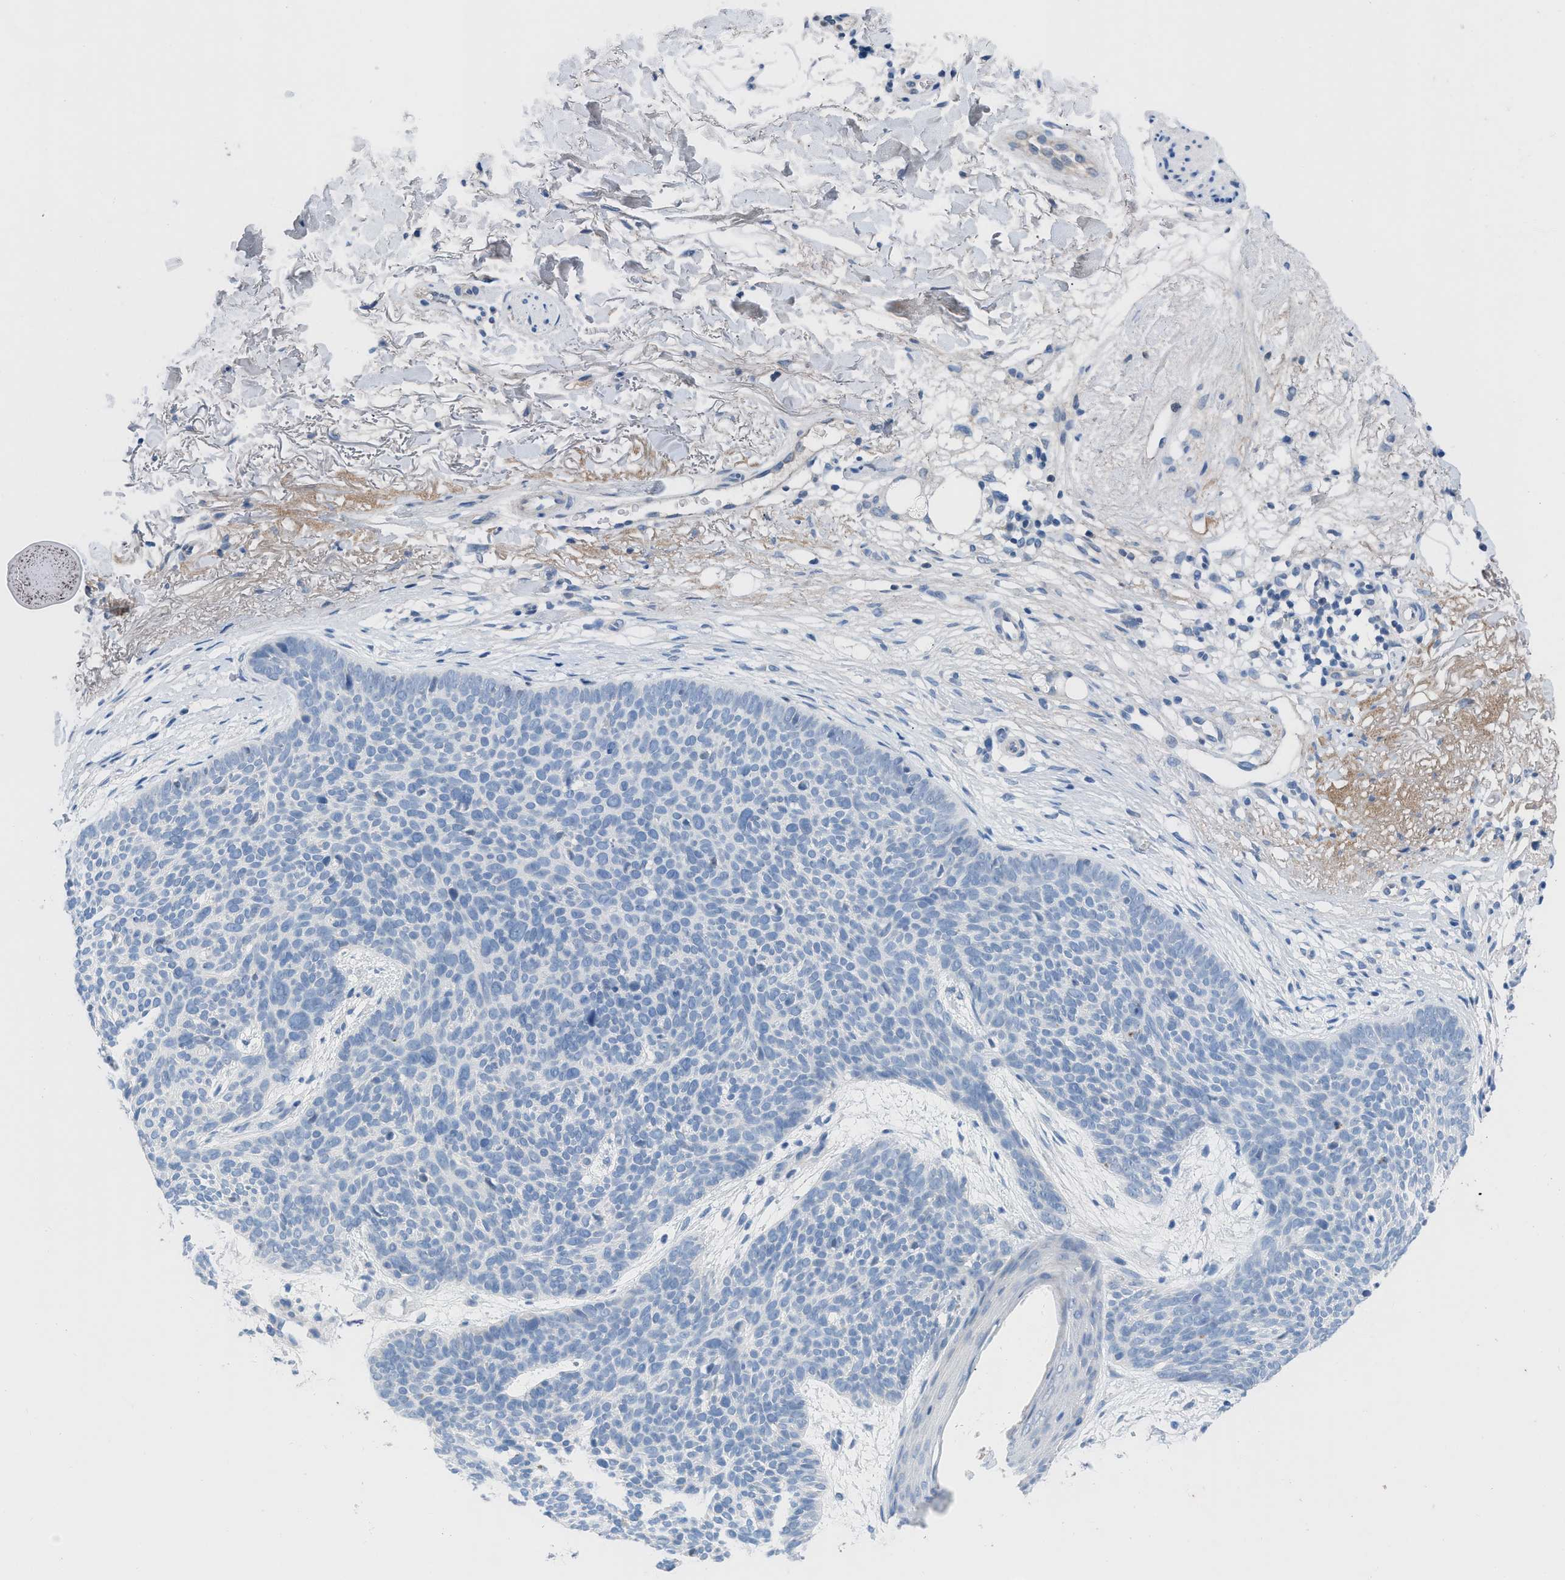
{"staining": {"intensity": "negative", "quantity": "none", "location": "none"}, "tissue": "skin cancer", "cell_type": "Tumor cells", "image_type": "cancer", "snomed": [{"axis": "morphology", "description": "Normal tissue, NOS"}, {"axis": "morphology", "description": "Basal cell carcinoma"}, {"axis": "topography", "description": "Skin"}], "caption": "The photomicrograph reveals no staining of tumor cells in skin cancer (basal cell carcinoma).", "gene": "HPX", "patient": {"sex": "female", "age": 70}}